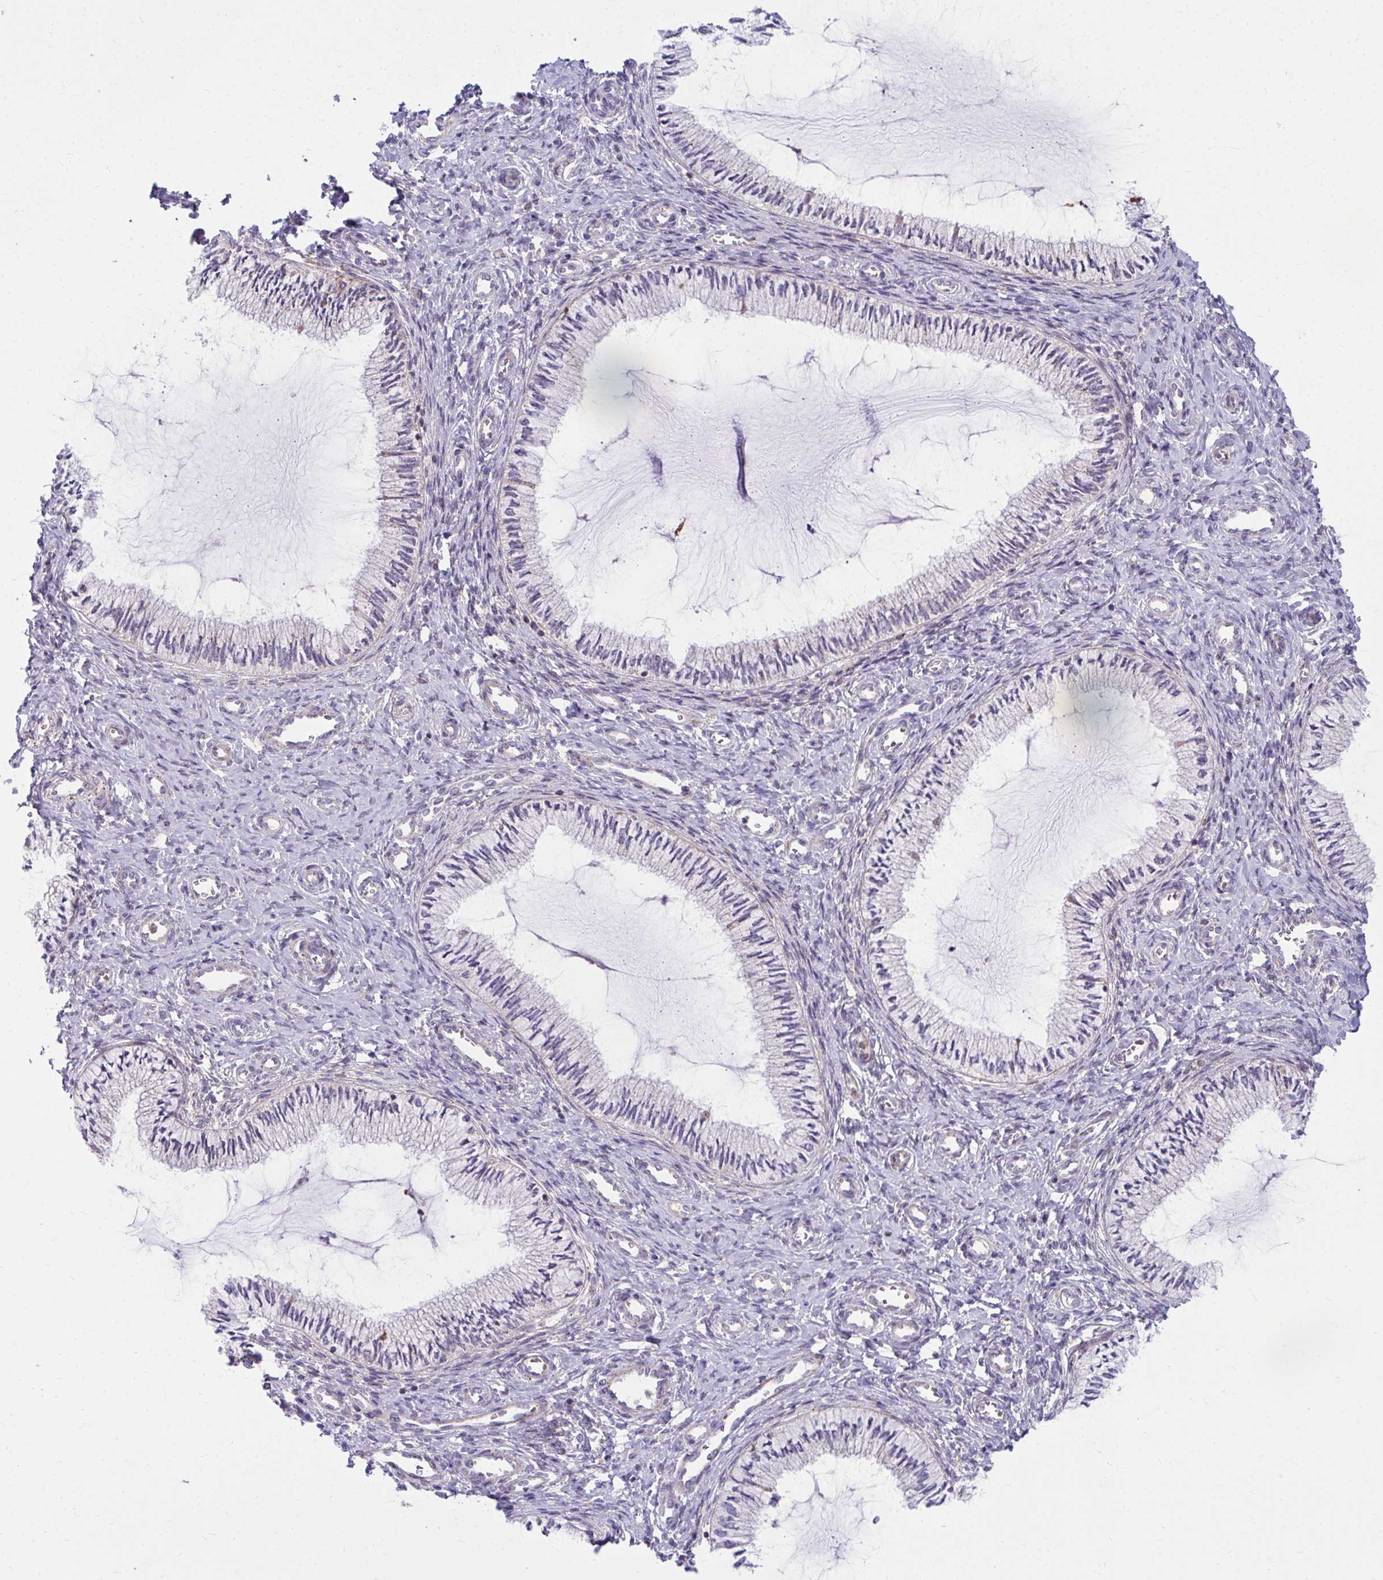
{"staining": {"intensity": "weak", "quantity": "<25%", "location": "cytoplasmic/membranous"}, "tissue": "cervix", "cell_type": "Glandular cells", "image_type": "normal", "snomed": [{"axis": "morphology", "description": "Normal tissue, NOS"}, {"axis": "topography", "description": "Cervix"}], "caption": "This is a micrograph of immunohistochemistry (IHC) staining of benign cervix, which shows no positivity in glandular cells. (IHC, brightfield microscopy, high magnification).", "gene": "C16orf54", "patient": {"sex": "female", "age": 24}}